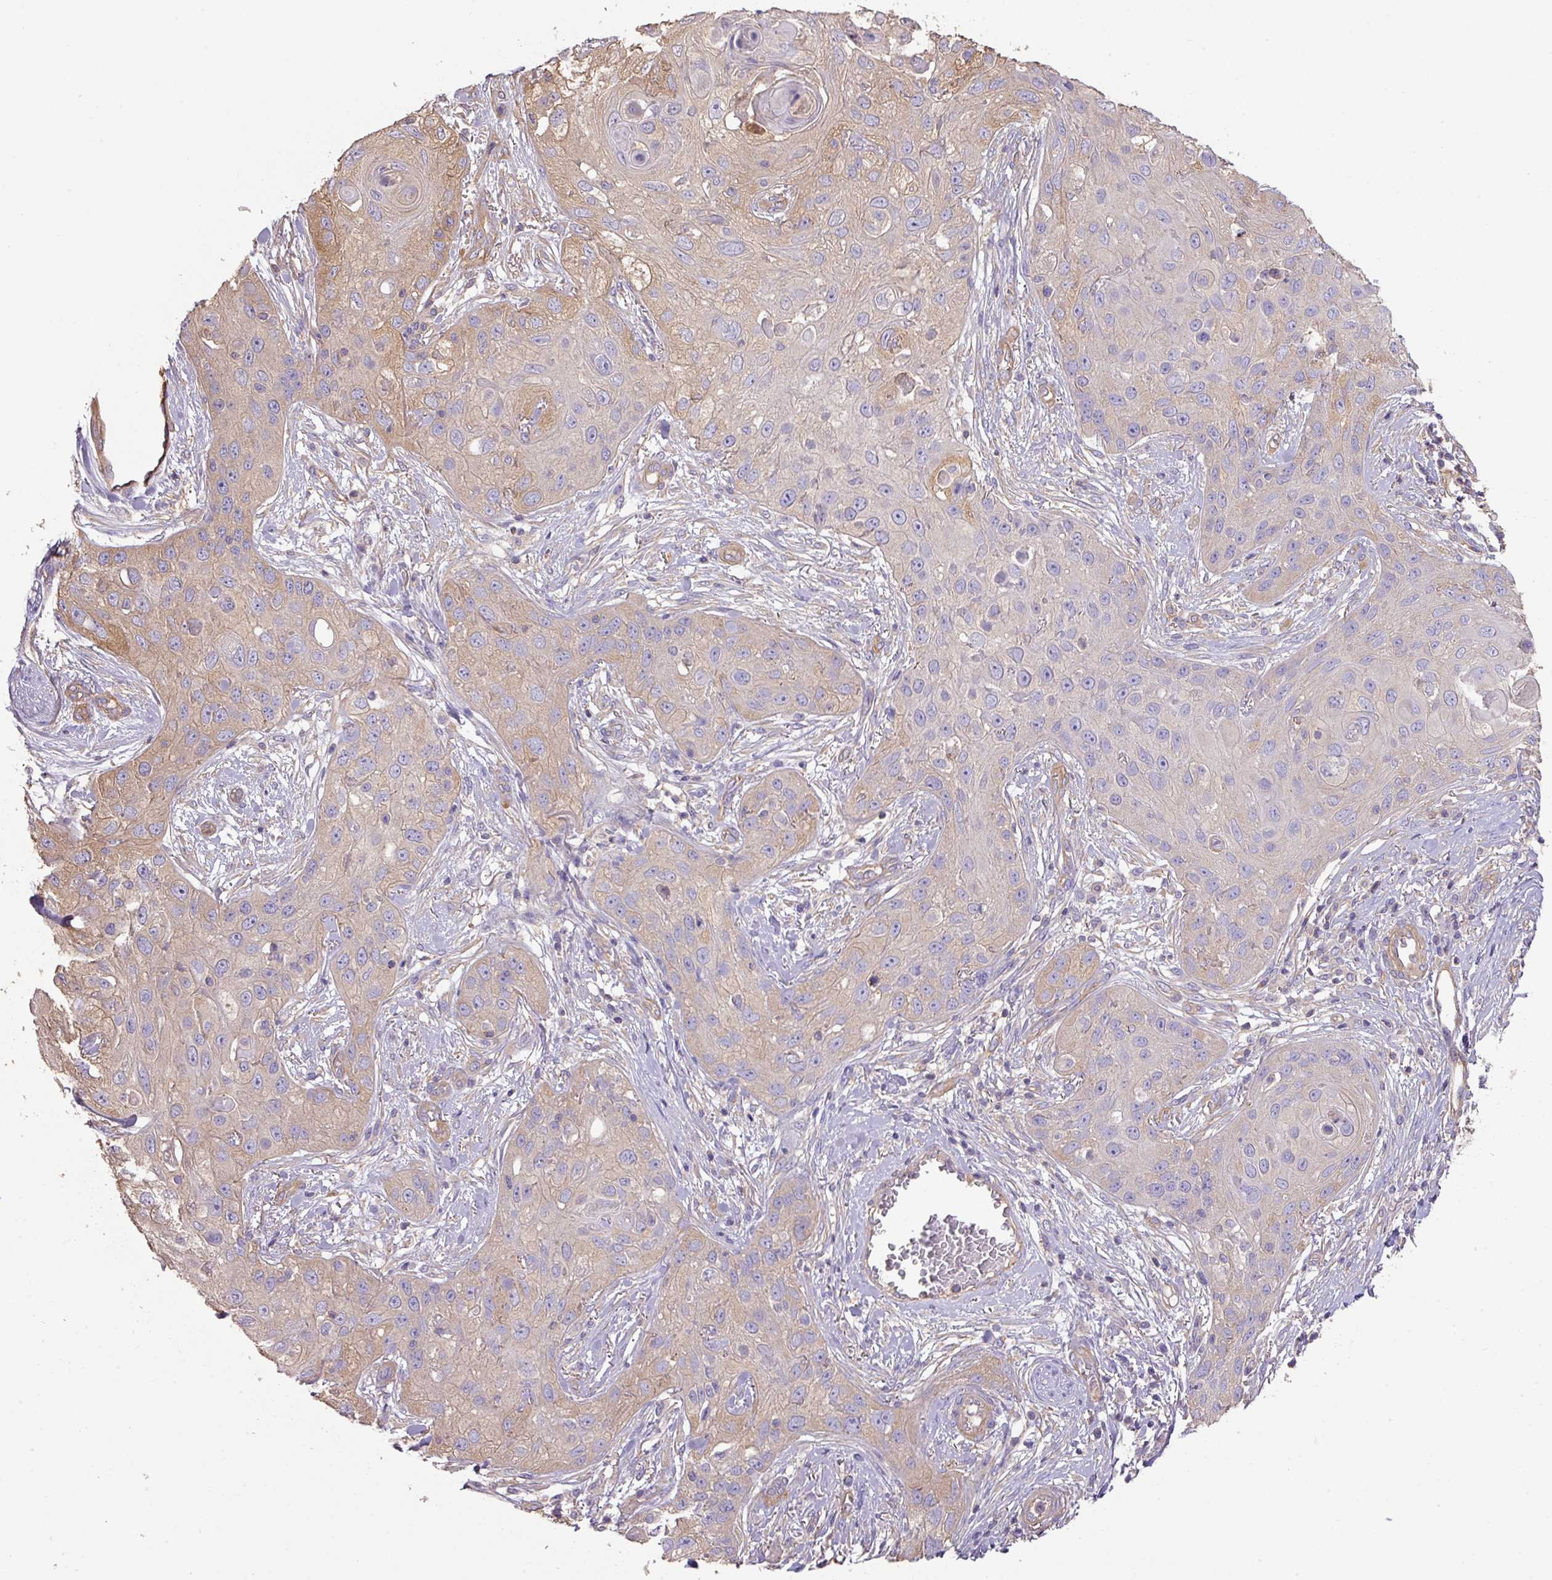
{"staining": {"intensity": "weak", "quantity": "<25%", "location": "cytoplasmic/membranous"}, "tissue": "skin cancer", "cell_type": "Tumor cells", "image_type": "cancer", "snomed": [{"axis": "morphology", "description": "Squamous cell carcinoma, NOS"}, {"axis": "topography", "description": "Skin"}, {"axis": "topography", "description": "Vulva"}], "caption": "Protein analysis of skin squamous cell carcinoma reveals no significant staining in tumor cells. Nuclei are stained in blue.", "gene": "CALML4", "patient": {"sex": "female", "age": 86}}